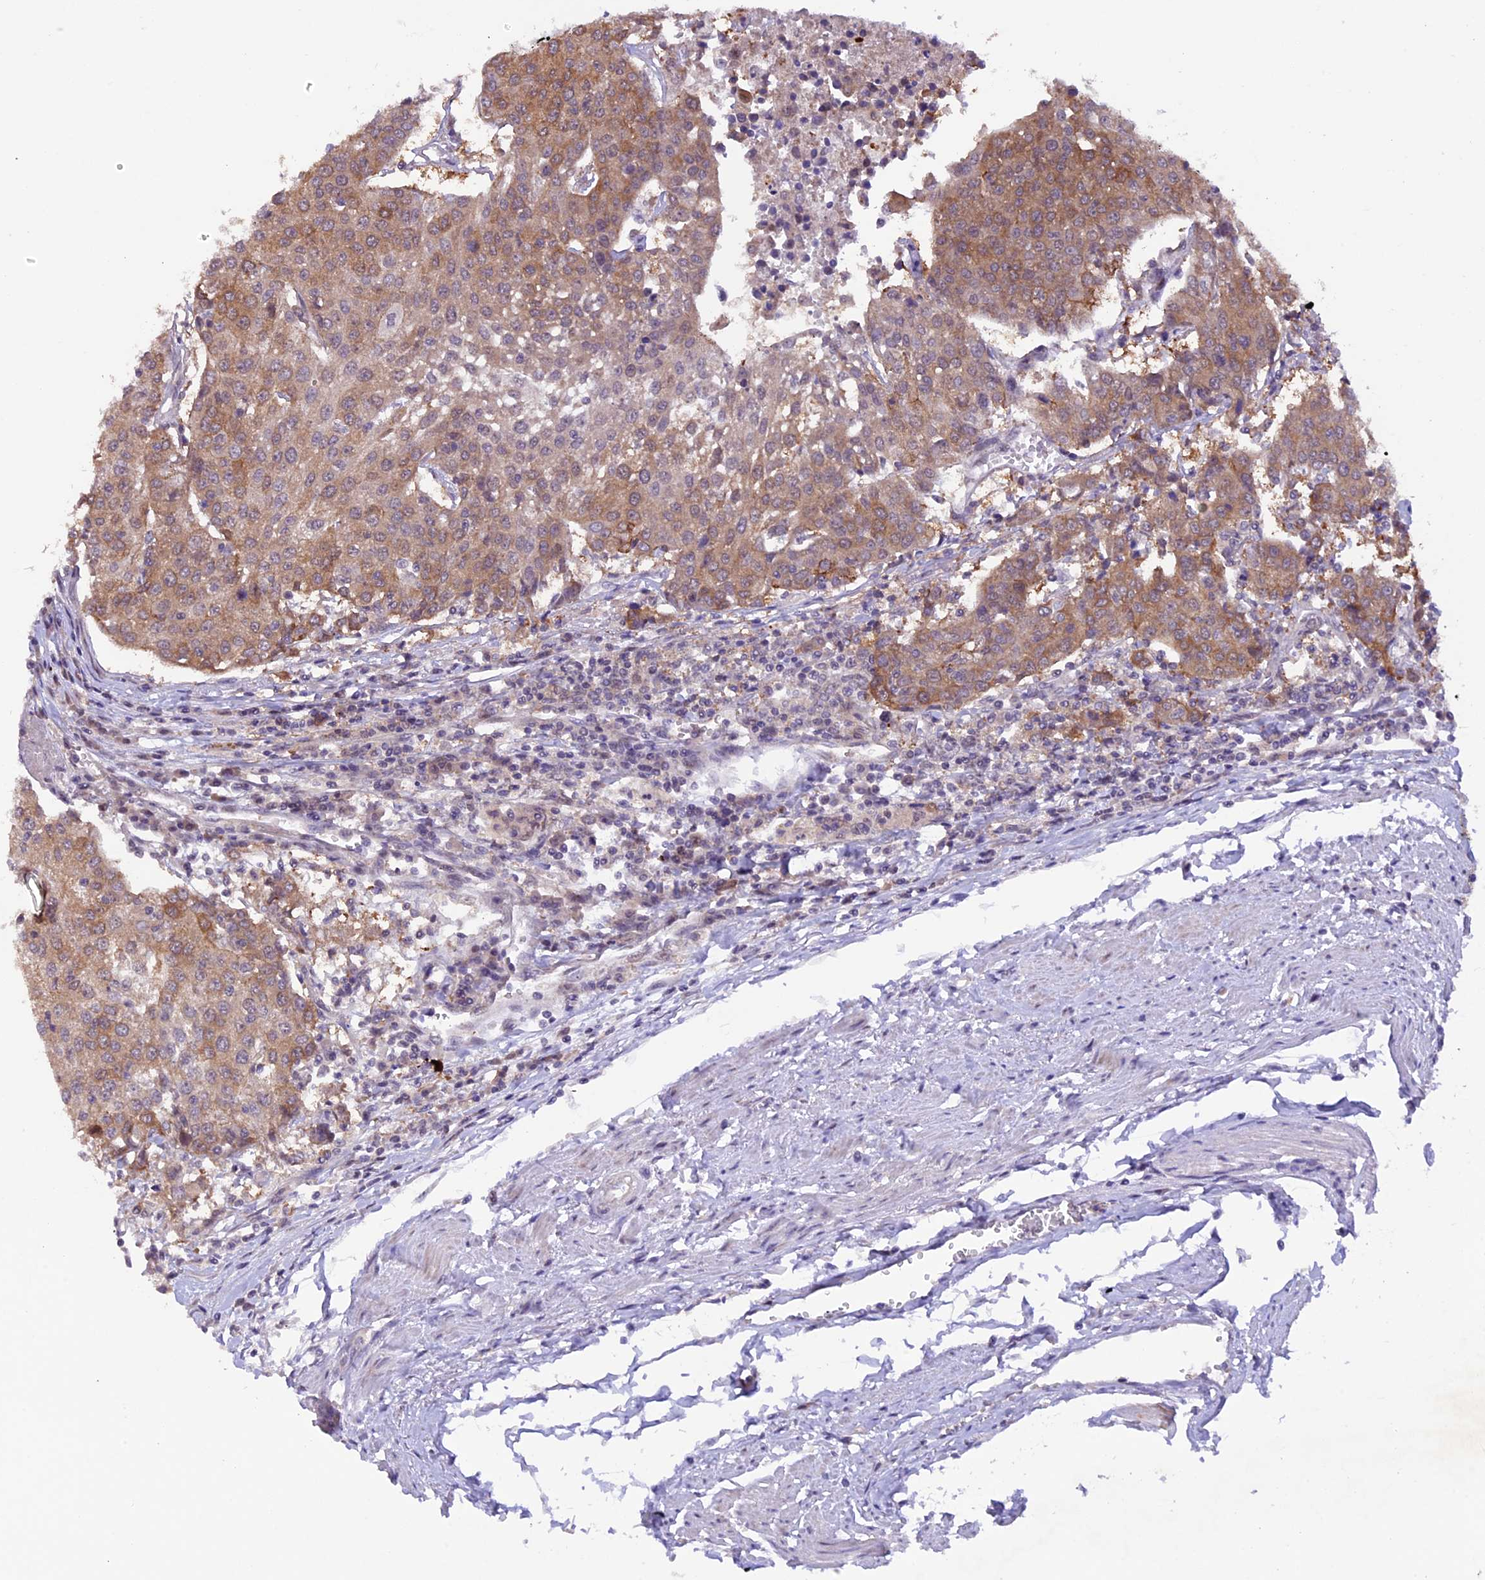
{"staining": {"intensity": "moderate", "quantity": ">75%", "location": "cytoplasmic/membranous"}, "tissue": "urothelial cancer", "cell_type": "Tumor cells", "image_type": "cancer", "snomed": [{"axis": "morphology", "description": "Urothelial carcinoma, High grade"}, {"axis": "topography", "description": "Urinary bladder"}], "caption": "Brown immunohistochemical staining in human high-grade urothelial carcinoma demonstrates moderate cytoplasmic/membranous expression in approximately >75% of tumor cells. (DAB (3,3'-diaminobenzidine) IHC, brown staining for protein, blue staining for nuclei).", "gene": "XKR7", "patient": {"sex": "female", "age": 85}}